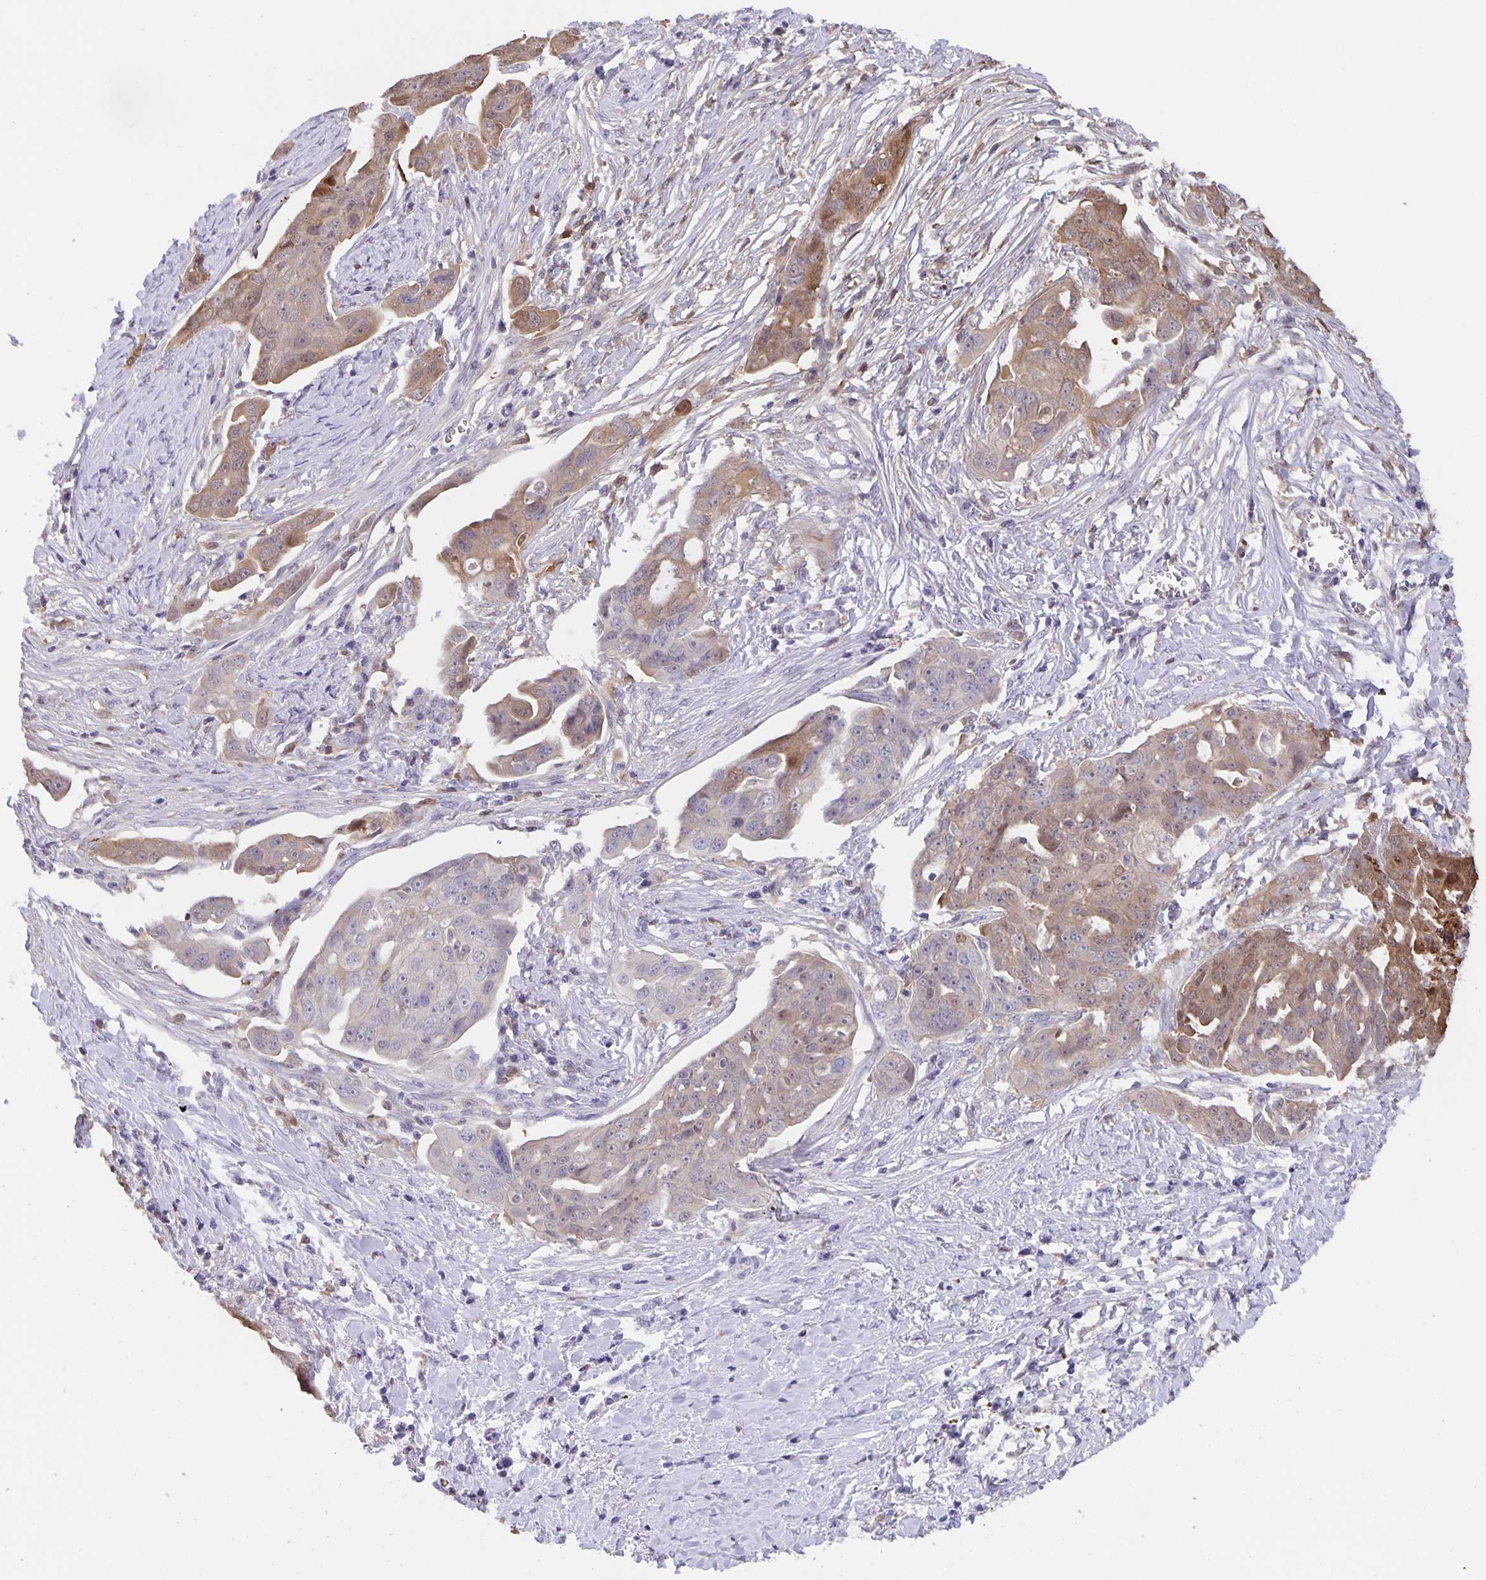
{"staining": {"intensity": "moderate", "quantity": "<25%", "location": "cytoplasmic/membranous"}, "tissue": "ovarian cancer", "cell_type": "Tumor cells", "image_type": "cancer", "snomed": [{"axis": "morphology", "description": "Carcinoma, endometroid"}, {"axis": "topography", "description": "Ovary"}], "caption": "Protein staining by immunohistochemistry (IHC) demonstrates moderate cytoplasmic/membranous staining in about <25% of tumor cells in ovarian endometroid carcinoma.", "gene": "MARCHF6", "patient": {"sex": "female", "age": 70}}